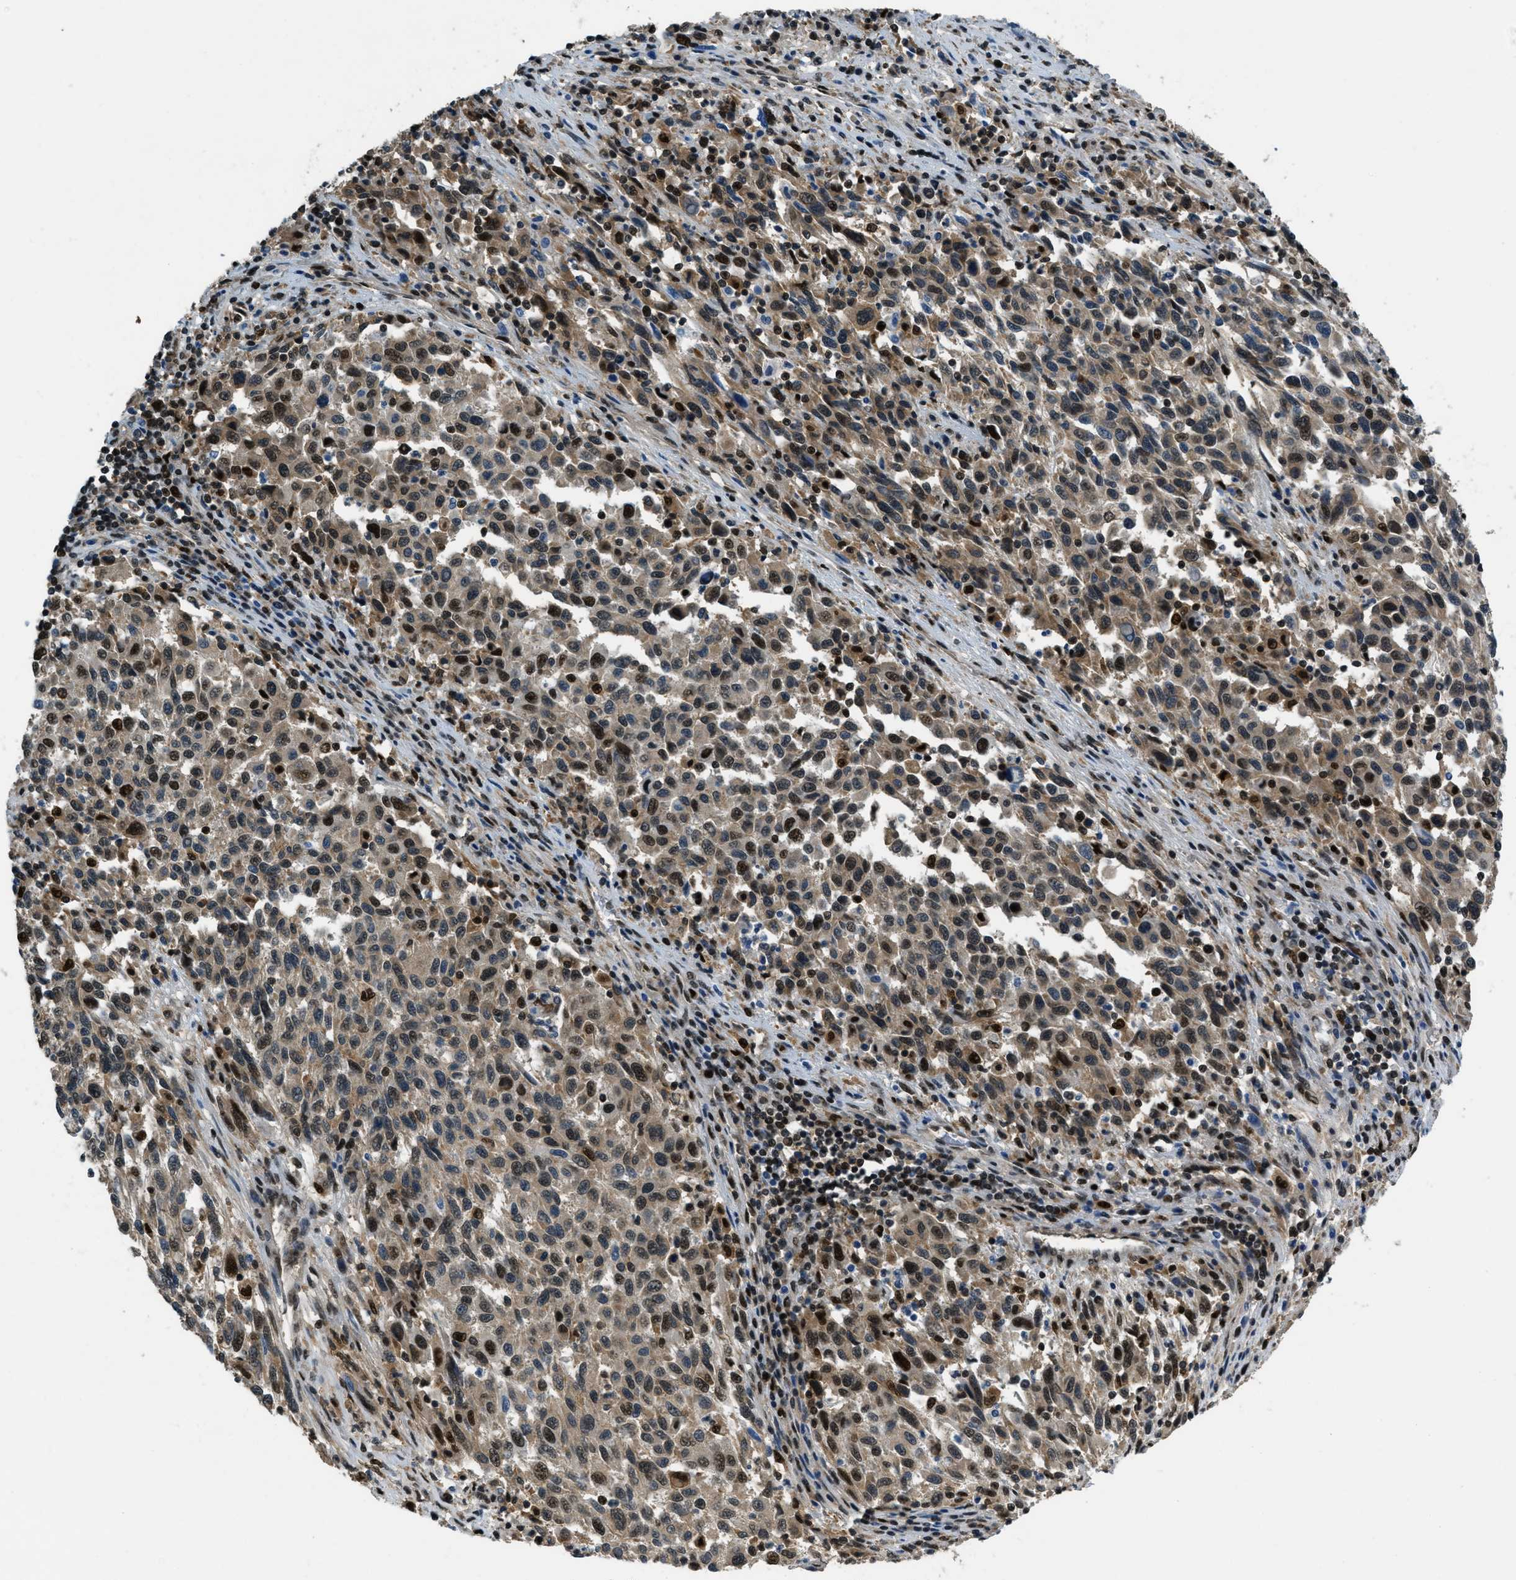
{"staining": {"intensity": "strong", "quantity": "25%-75%", "location": "cytoplasmic/membranous,nuclear"}, "tissue": "melanoma", "cell_type": "Tumor cells", "image_type": "cancer", "snomed": [{"axis": "morphology", "description": "Malignant melanoma, Metastatic site"}, {"axis": "topography", "description": "Lymph node"}], "caption": "Melanoma stained for a protein exhibits strong cytoplasmic/membranous and nuclear positivity in tumor cells.", "gene": "OGFR", "patient": {"sex": "male", "age": 61}}